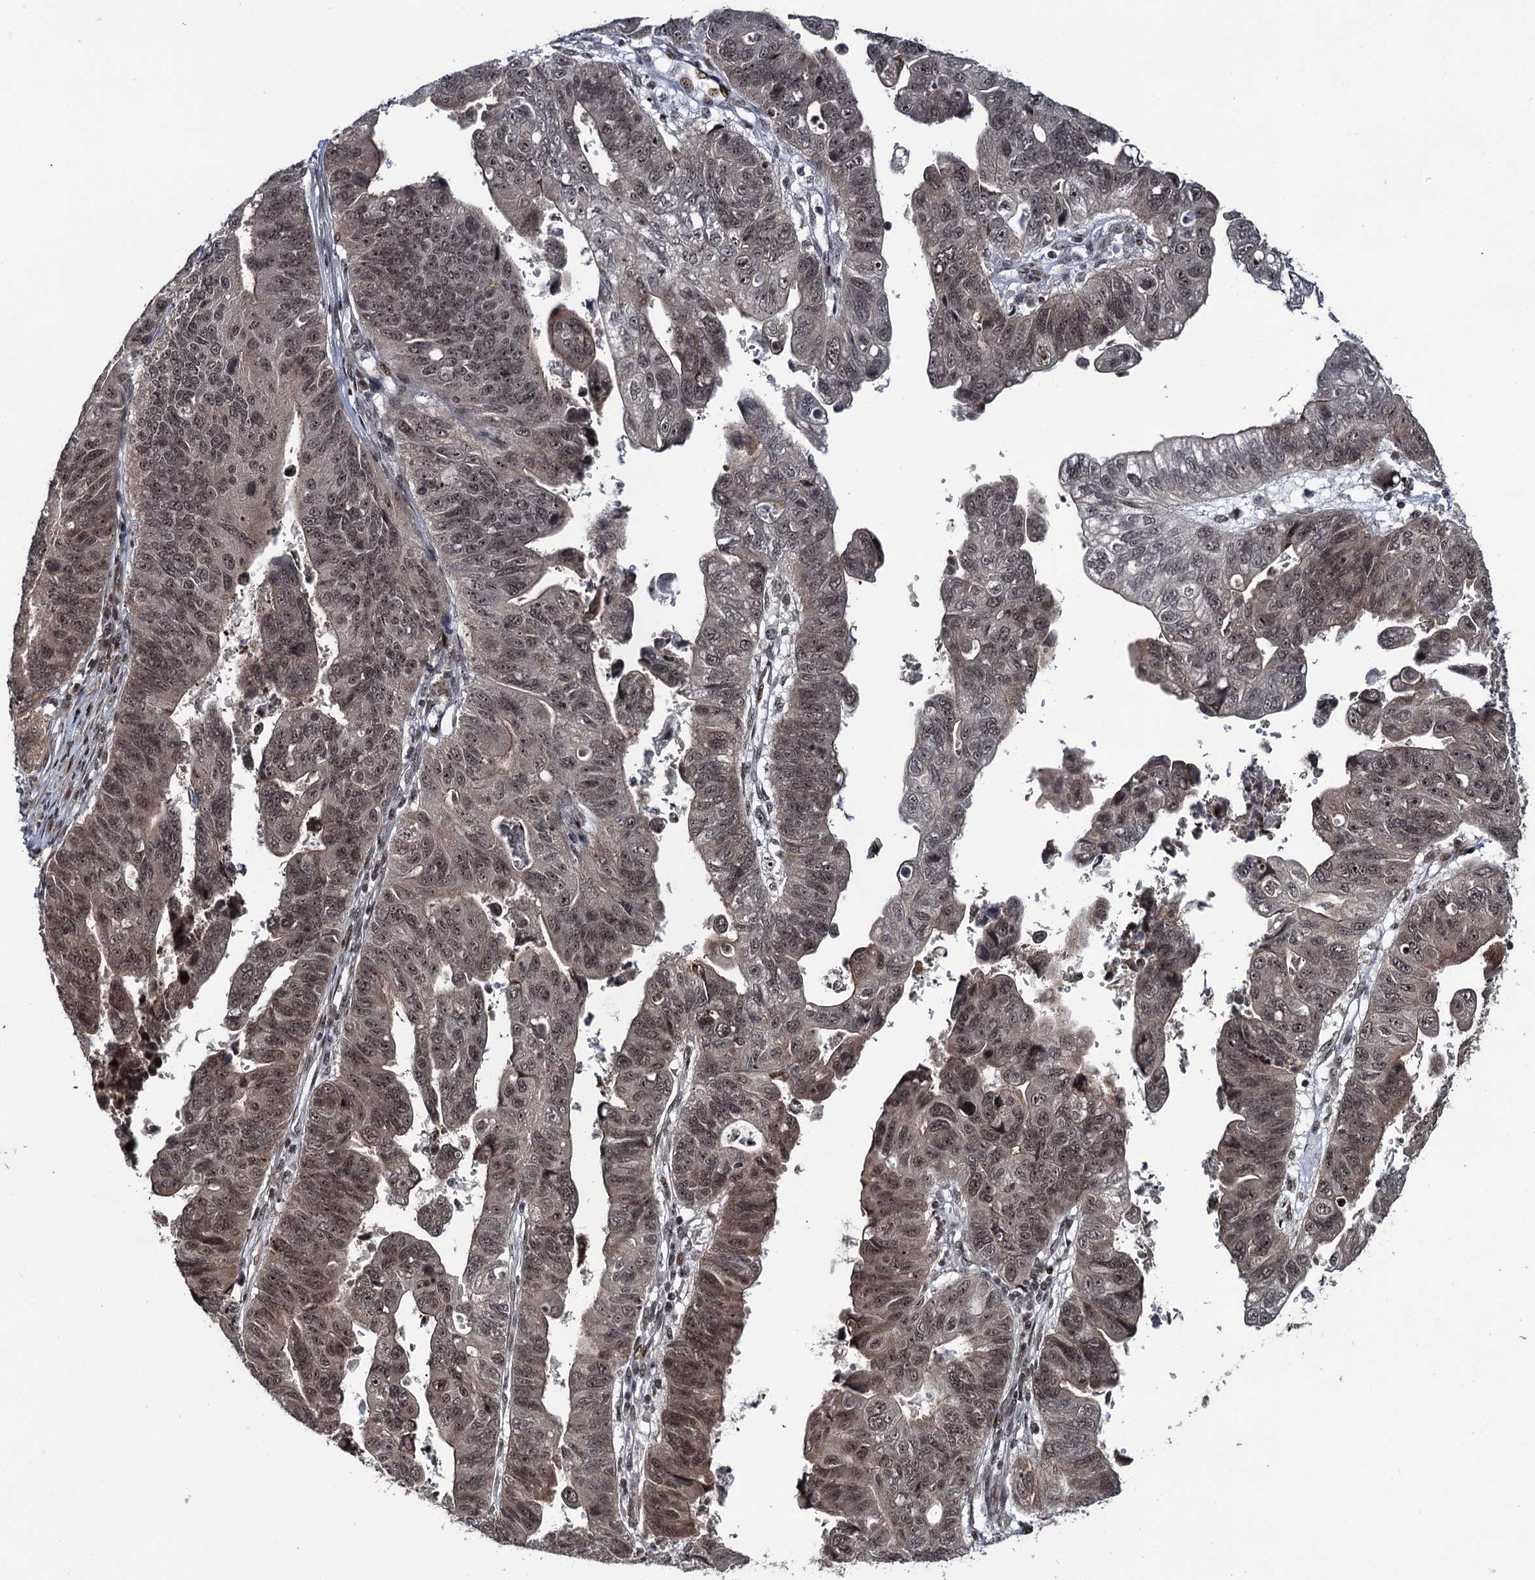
{"staining": {"intensity": "moderate", "quantity": "25%-75%", "location": "nuclear"}, "tissue": "stomach cancer", "cell_type": "Tumor cells", "image_type": "cancer", "snomed": [{"axis": "morphology", "description": "Adenocarcinoma, NOS"}, {"axis": "topography", "description": "Stomach"}], "caption": "Immunohistochemical staining of stomach adenocarcinoma displays medium levels of moderate nuclear staining in approximately 25%-75% of tumor cells.", "gene": "ZNF169", "patient": {"sex": "male", "age": 59}}